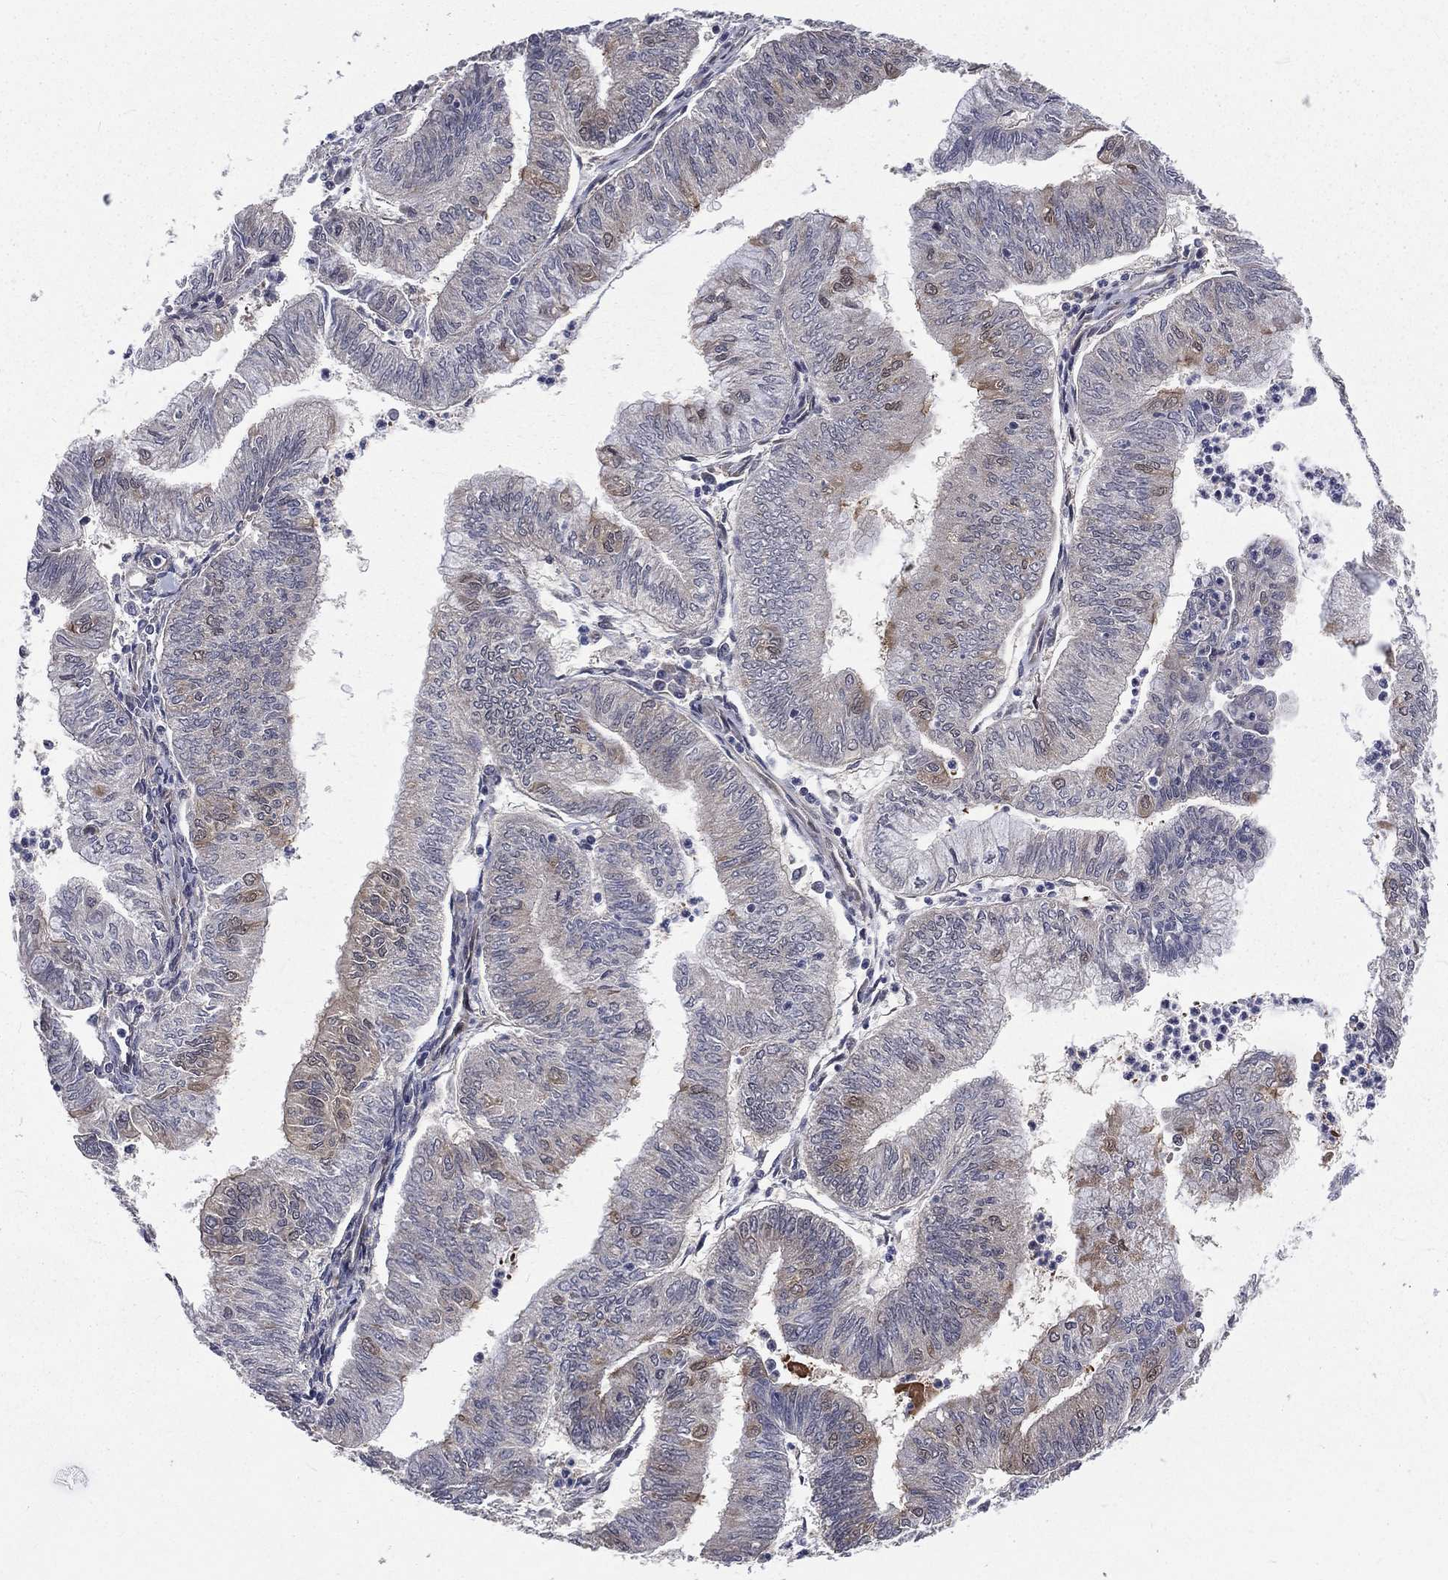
{"staining": {"intensity": "negative", "quantity": "none", "location": "none"}, "tissue": "endometrial cancer", "cell_type": "Tumor cells", "image_type": "cancer", "snomed": [{"axis": "morphology", "description": "Adenocarcinoma, NOS"}, {"axis": "topography", "description": "Endometrium"}], "caption": "This is an immunohistochemistry (IHC) histopathology image of endometrial cancer. There is no expression in tumor cells.", "gene": "ARL3", "patient": {"sex": "female", "age": 59}}